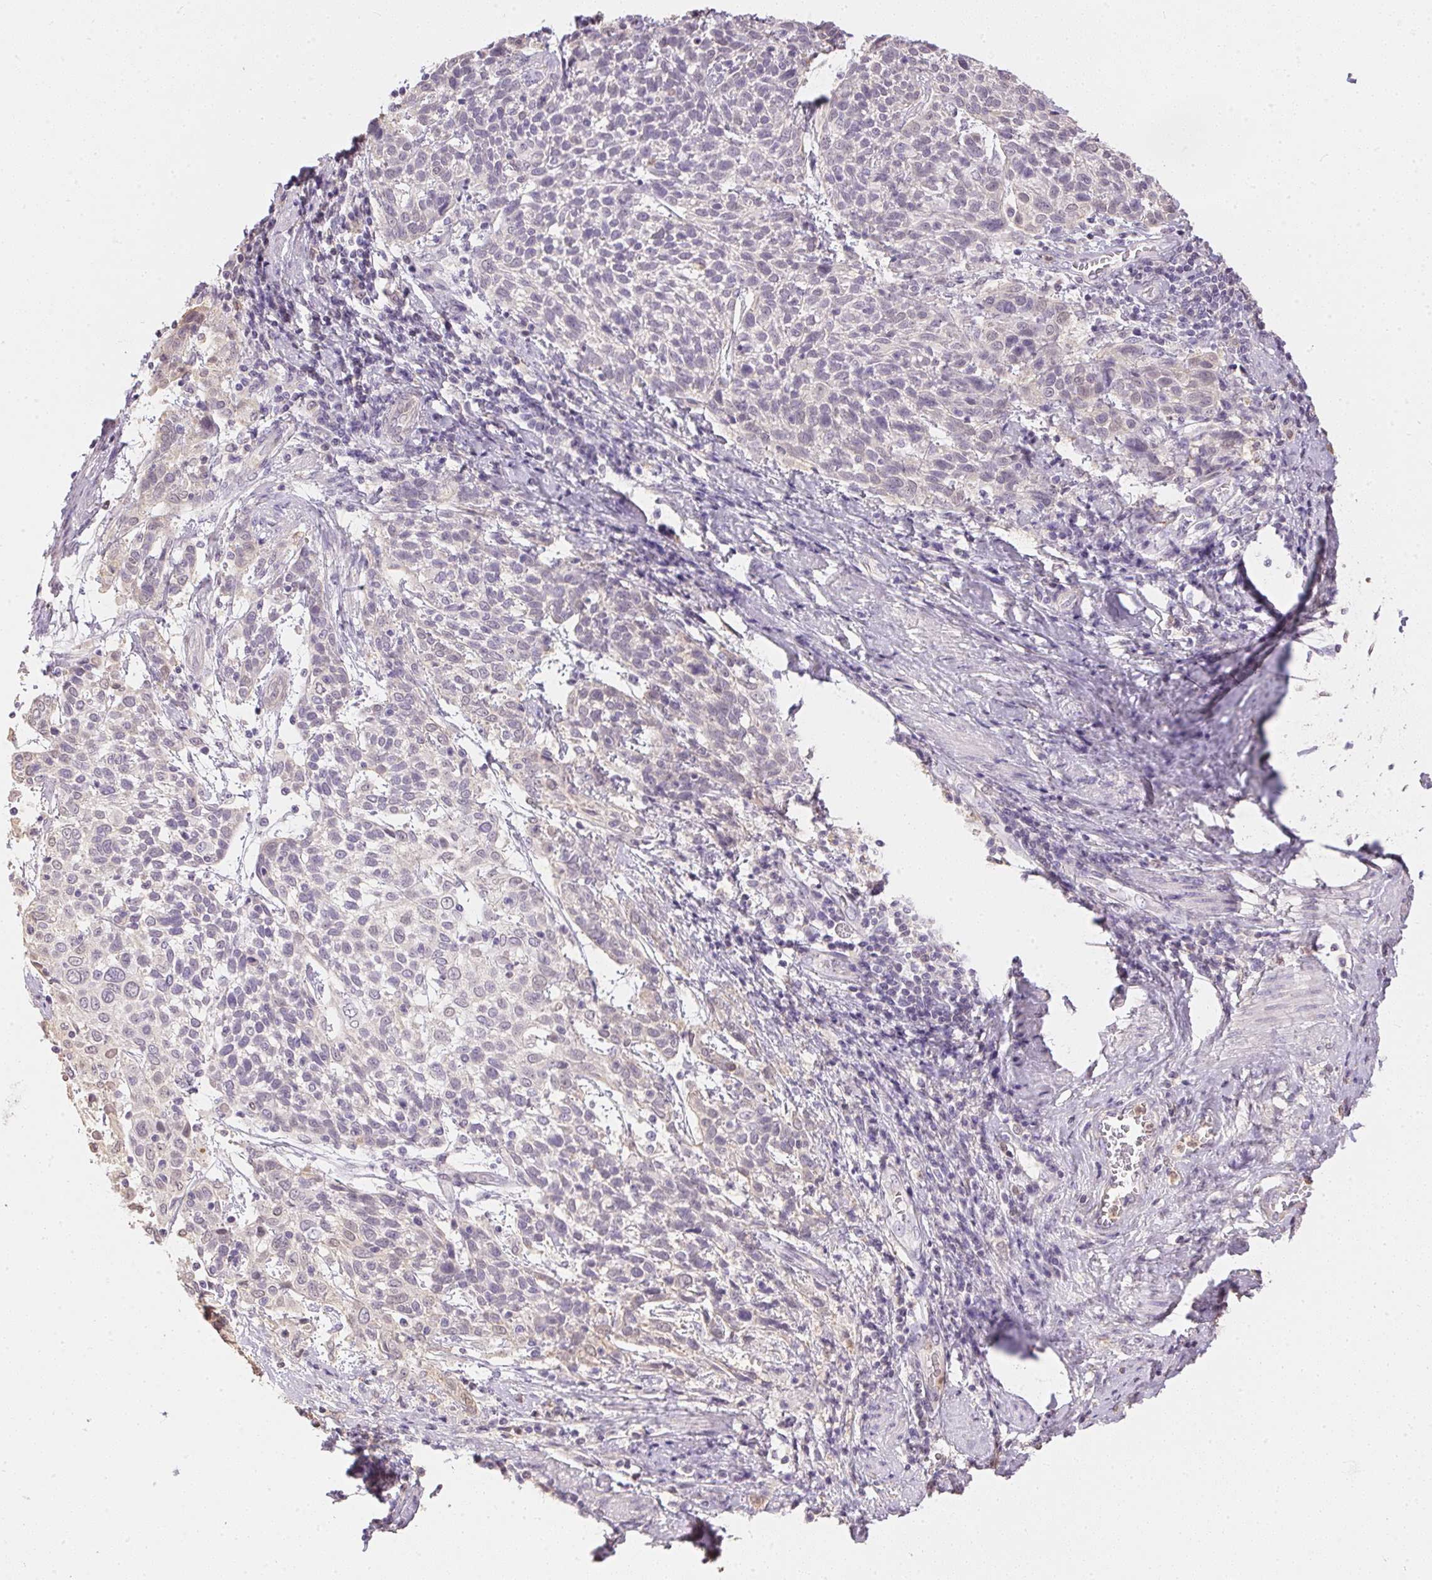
{"staining": {"intensity": "negative", "quantity": "none", "location": "none"}, "tissue": "cervical cancer", "cell_type": "Tumor cells", "image_type": "cancer", "snomed": [{"axis": "morphology", "description": "Squamous cell carcinoma, NOS"}, {"axis": "topography", "description": "Cervix"}], "caption": "Immunohistochemistry of human cervical cancer (squamous cell carcinoma) displays no positivity in tumor cells.", "gene": "S100A3", "patient": {"sex": "female", "age": 61}}